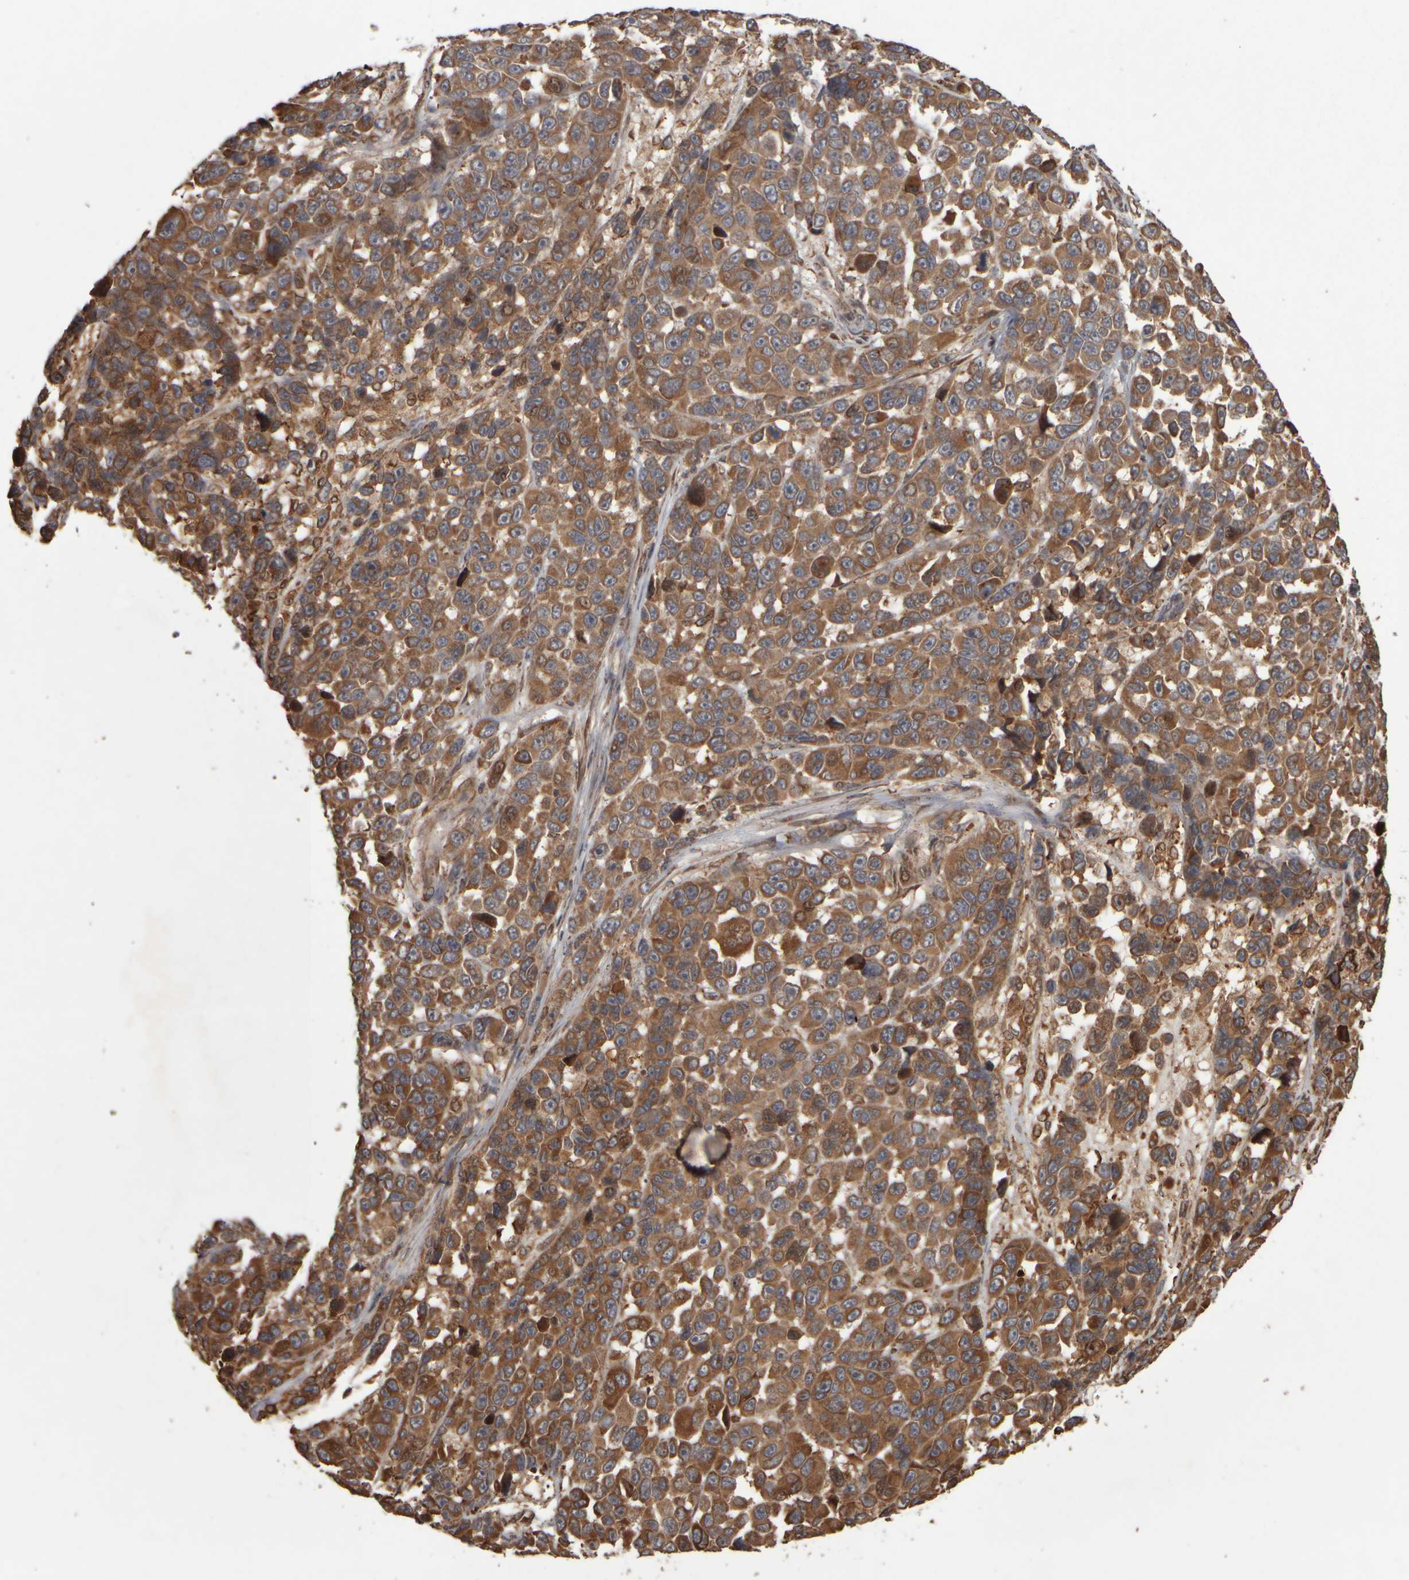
{"staining": {"intensity": "moderate", "quantity": ">75%", "location": "cytoplasmic/membranous"}, "tissue": "melanoma", "cell_type": "Tumor cells", "image_type": "cancer", "snomed": [{"axis": "morphology", "description": "Malignant melanoma, NOS"}, {"axis": "topography", "description": "Skin"}], "caption": "Brown immunohistochemical staining in human melanoma exhibits moderate cytoplasmic/membranous staining in approximately >75% of tumor cells. (Stains: DAB (3,3'-diaminobenzidine) in brown, nuclei in blue, Microscopy: brightfield microscopy at high magnification).", "gene": "AGBL3", "patient": {"sex": "male", "age": 53}}